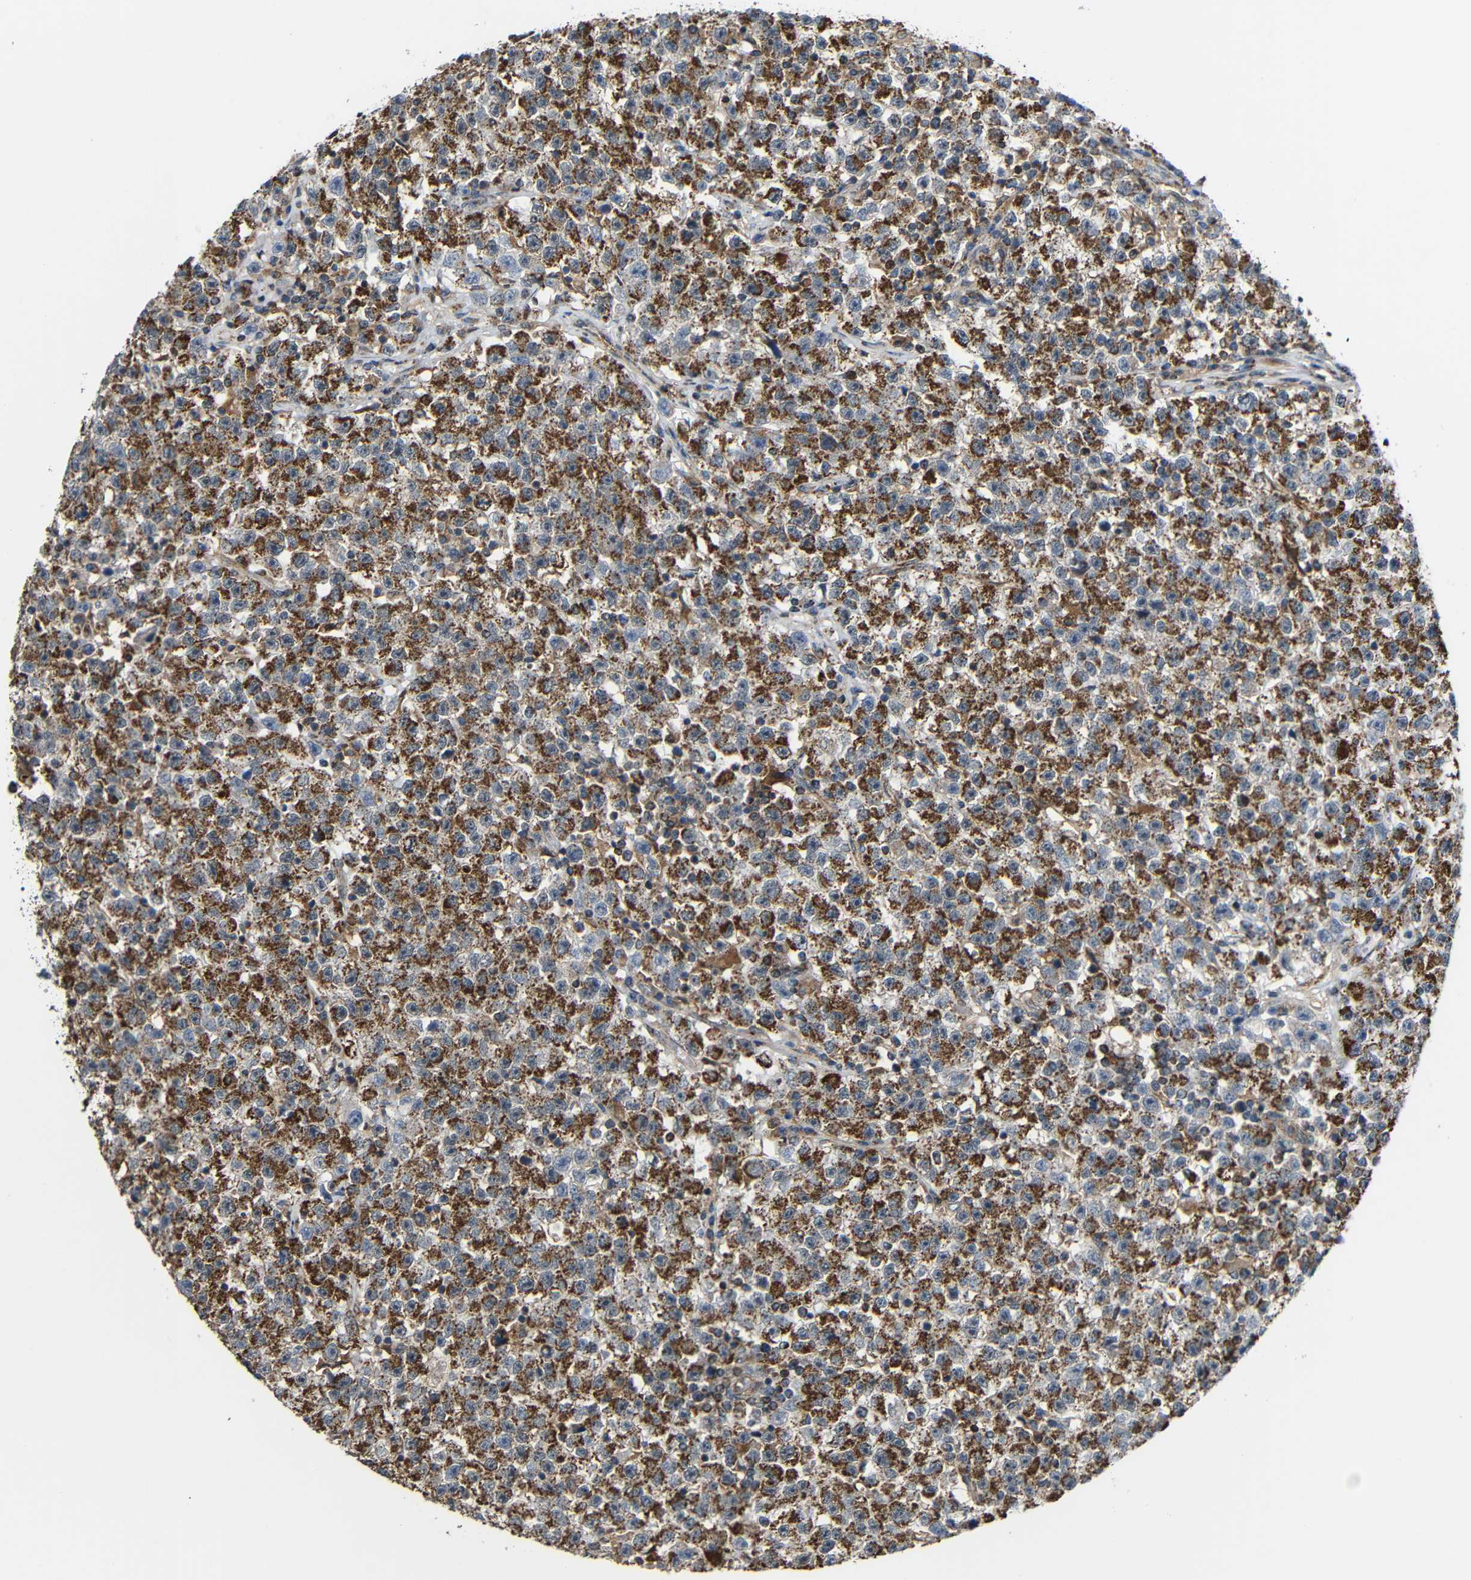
{"staining": {"intensity": "moderate", "quantity": ">75%", "location": "cytoplasmic/membranous"}, "tissue": "testis cancer", "cell_type": "Tumor cells", "image_type": "cancer", "snomed": [{"axis": "morphology", "description": "Seminoma, NOS"}, {"axis": "topography", "description": "Testis"}], "caption": "Tumor cells show medium levels of moderate cytoplasmic/membranous expression in approximately >75% of cells in testis seminoma.", "gene": "C1GALT1", "patient": {"sex": "male", "age": 22}}